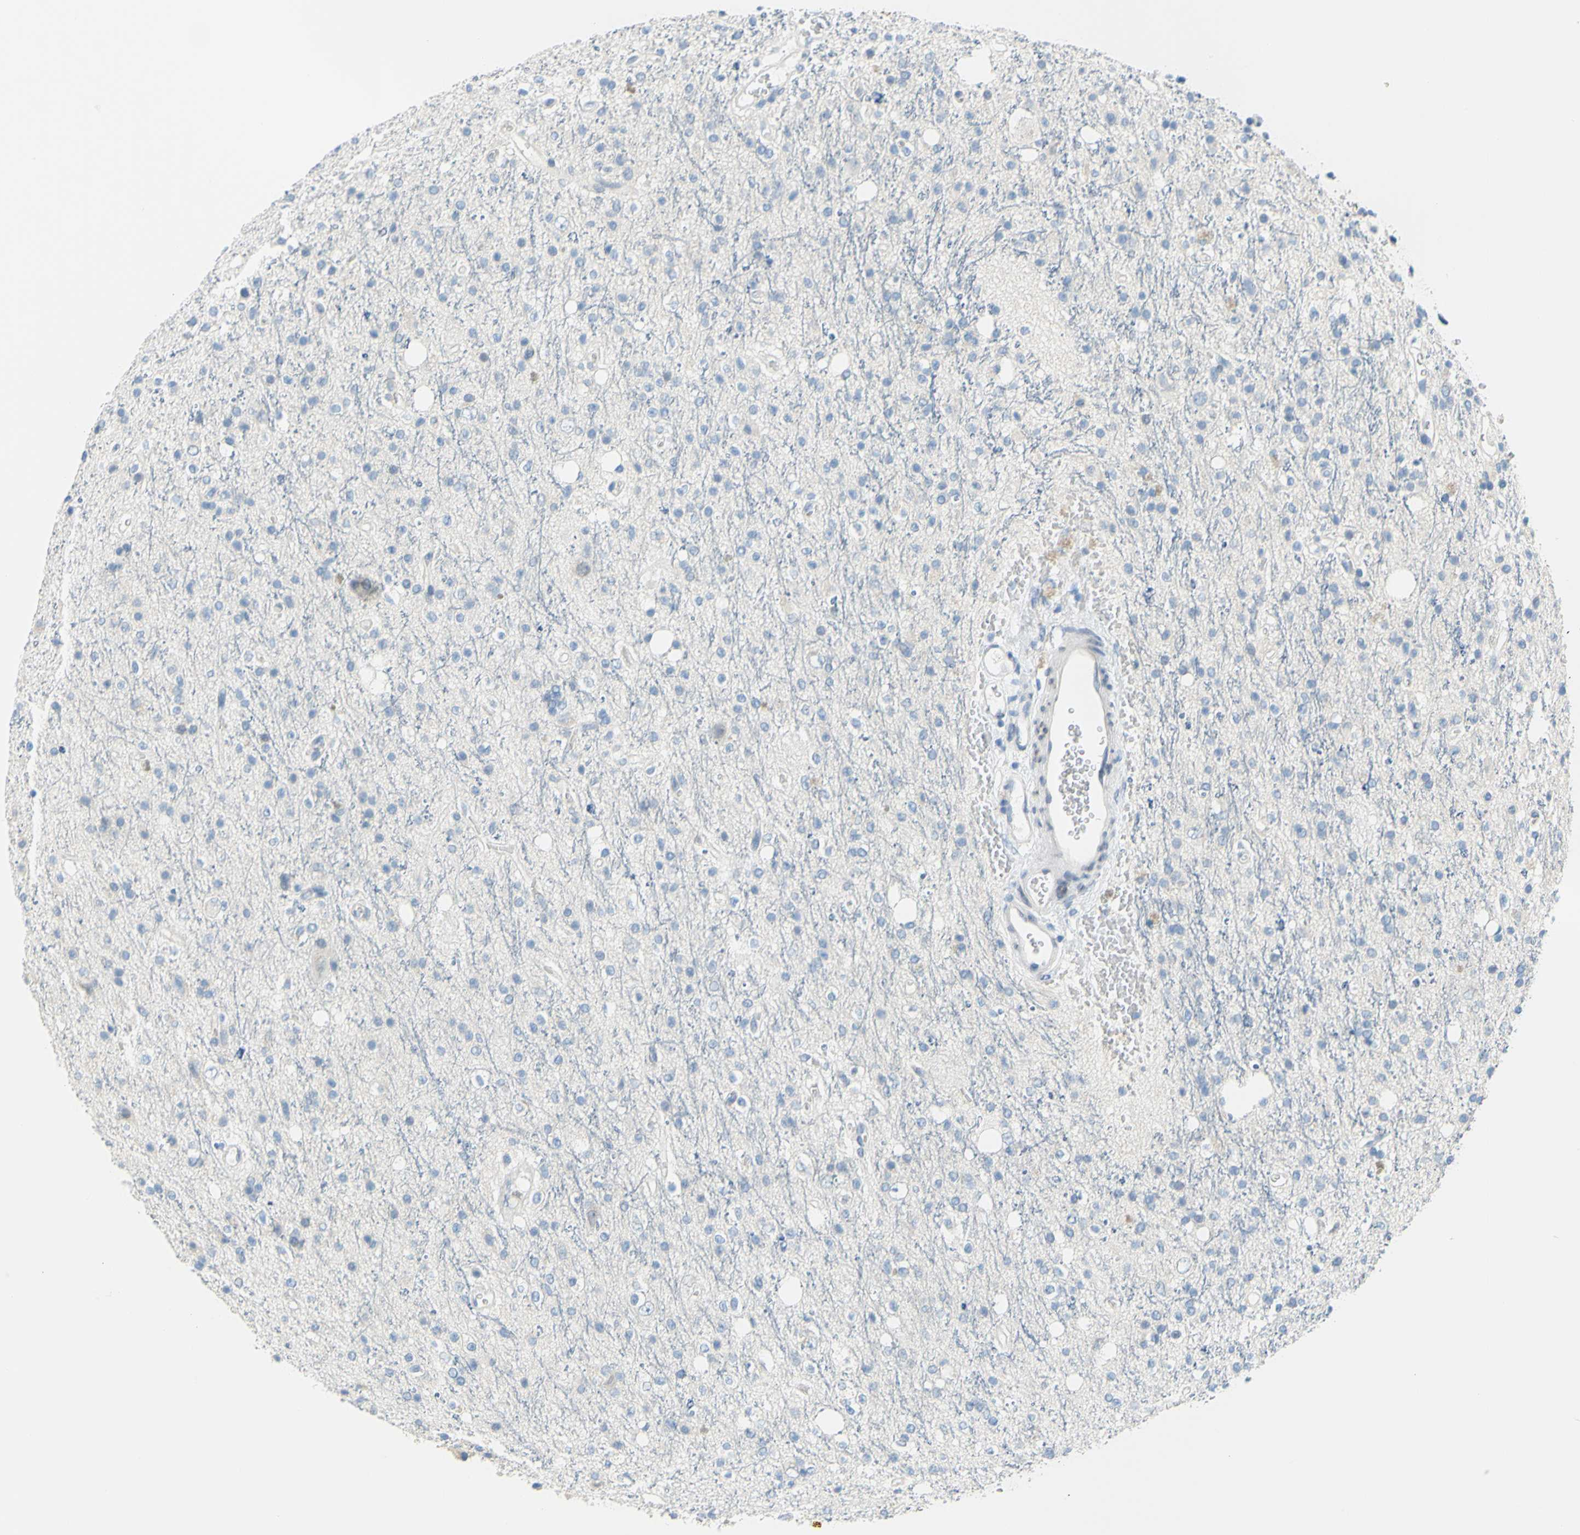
{"staining": {"intensity": "negative", "quantity": "none", "location": "none"}, "tissue": "glioma", "cell_type": "Tumor cells", "image_type": "cancer", "snomed": [{"axis": "morphology", "description": "Glioma, malignant, High grade"}, {"axis": "topography", "description": "Brain"}], "caption": "Histopathology image shows no protein staining in tumor cells of glioma tissue. Nuclei are stained in blue.", "gene": "DCT", "patient": {"sex": "male", "age": 47}}